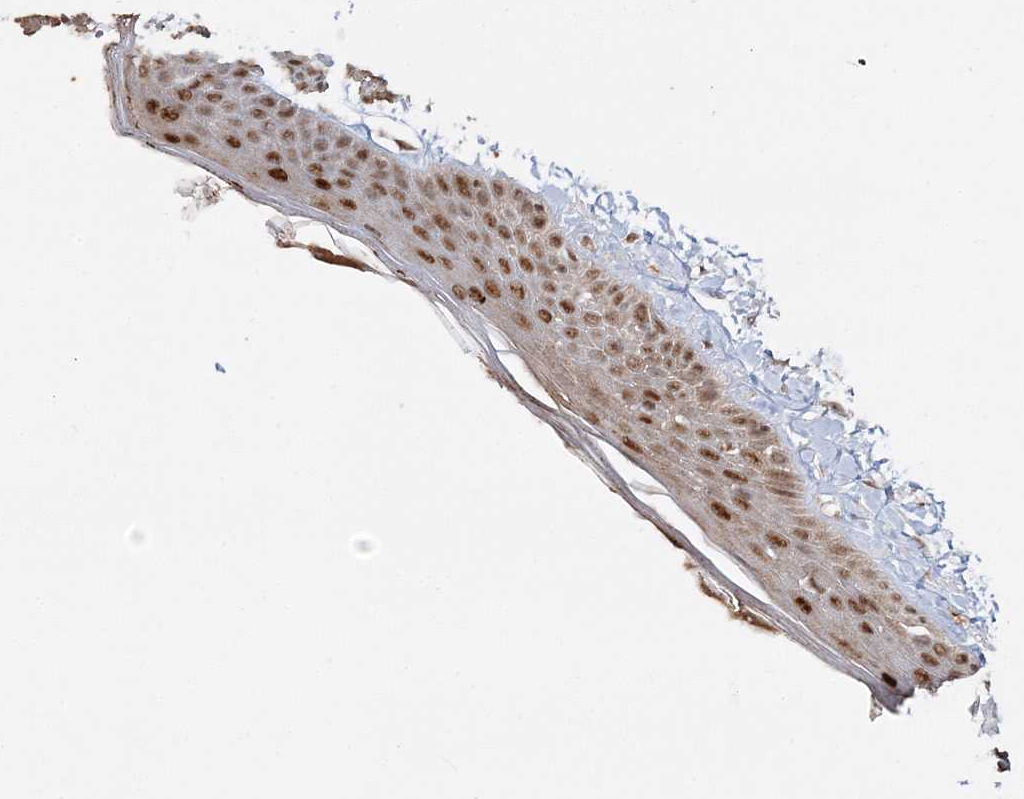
{"staining": {"intensity": "moderate", "quantity": ">75%", "location": "nuclear"}, "tissue": "skin", "cell_type": "Fibroblasts", "image_type": "normal", "snomed": [{"axis": "morphology", "description": "Normal tissue, NOS"}, {"axis": "topography", "description": "Skin"}, {"axis": "topography", "description": "Skeletal muscle"}], "caption": "Skin was stained to show a protein in brown. There is medium levels of moderate nuclear expression in about >75% of fibroblasts. The staining is performed using DAB brown chromogen to label protein expression. The nuclei are counter-stained blue using hematoxylin.", "gene": "ENSG00000290315", "patient": {"sex": "male", "age": 83}}